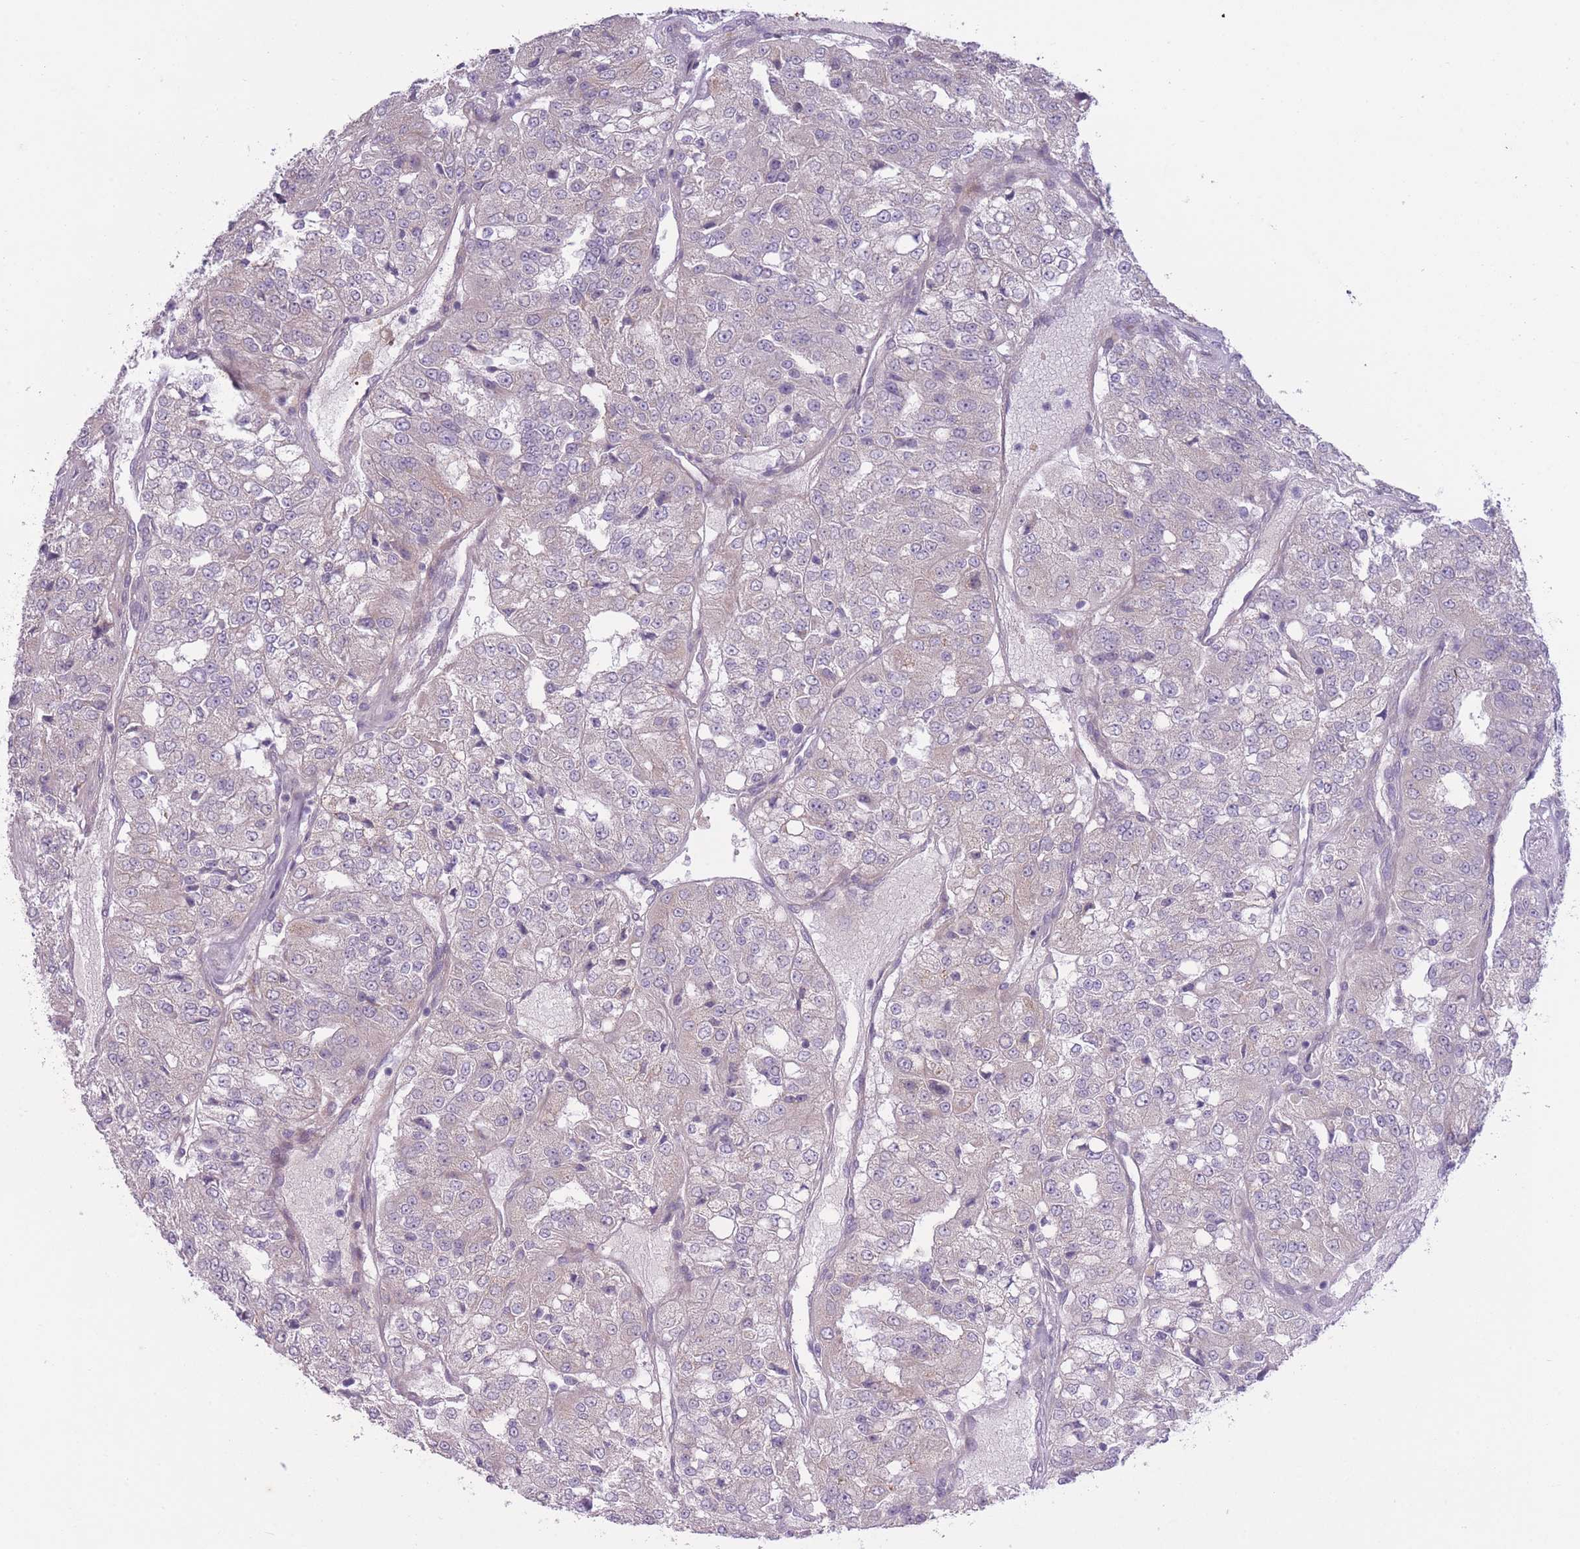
{"staining": {"intensity": "negative", "quantity": "none", "location": "none"}, "tissue": "renal cancer", "cell_type": "Tumor cells", "image_type": "cancer", "snomed": [{"axis": "morphology", "description": "Adenocarcinoma, NOS"}, {"axis": "topography", "description": "Kidney"}], "caption": "IHC image of neoplastic tissue: renal cancer stained with DAB (3,3'-diaminobenzidine) demonstrates no significant protein positivity in tumor cells.", "gene": "ARPIN", "patient": {"sex": "female", "age": 63}}